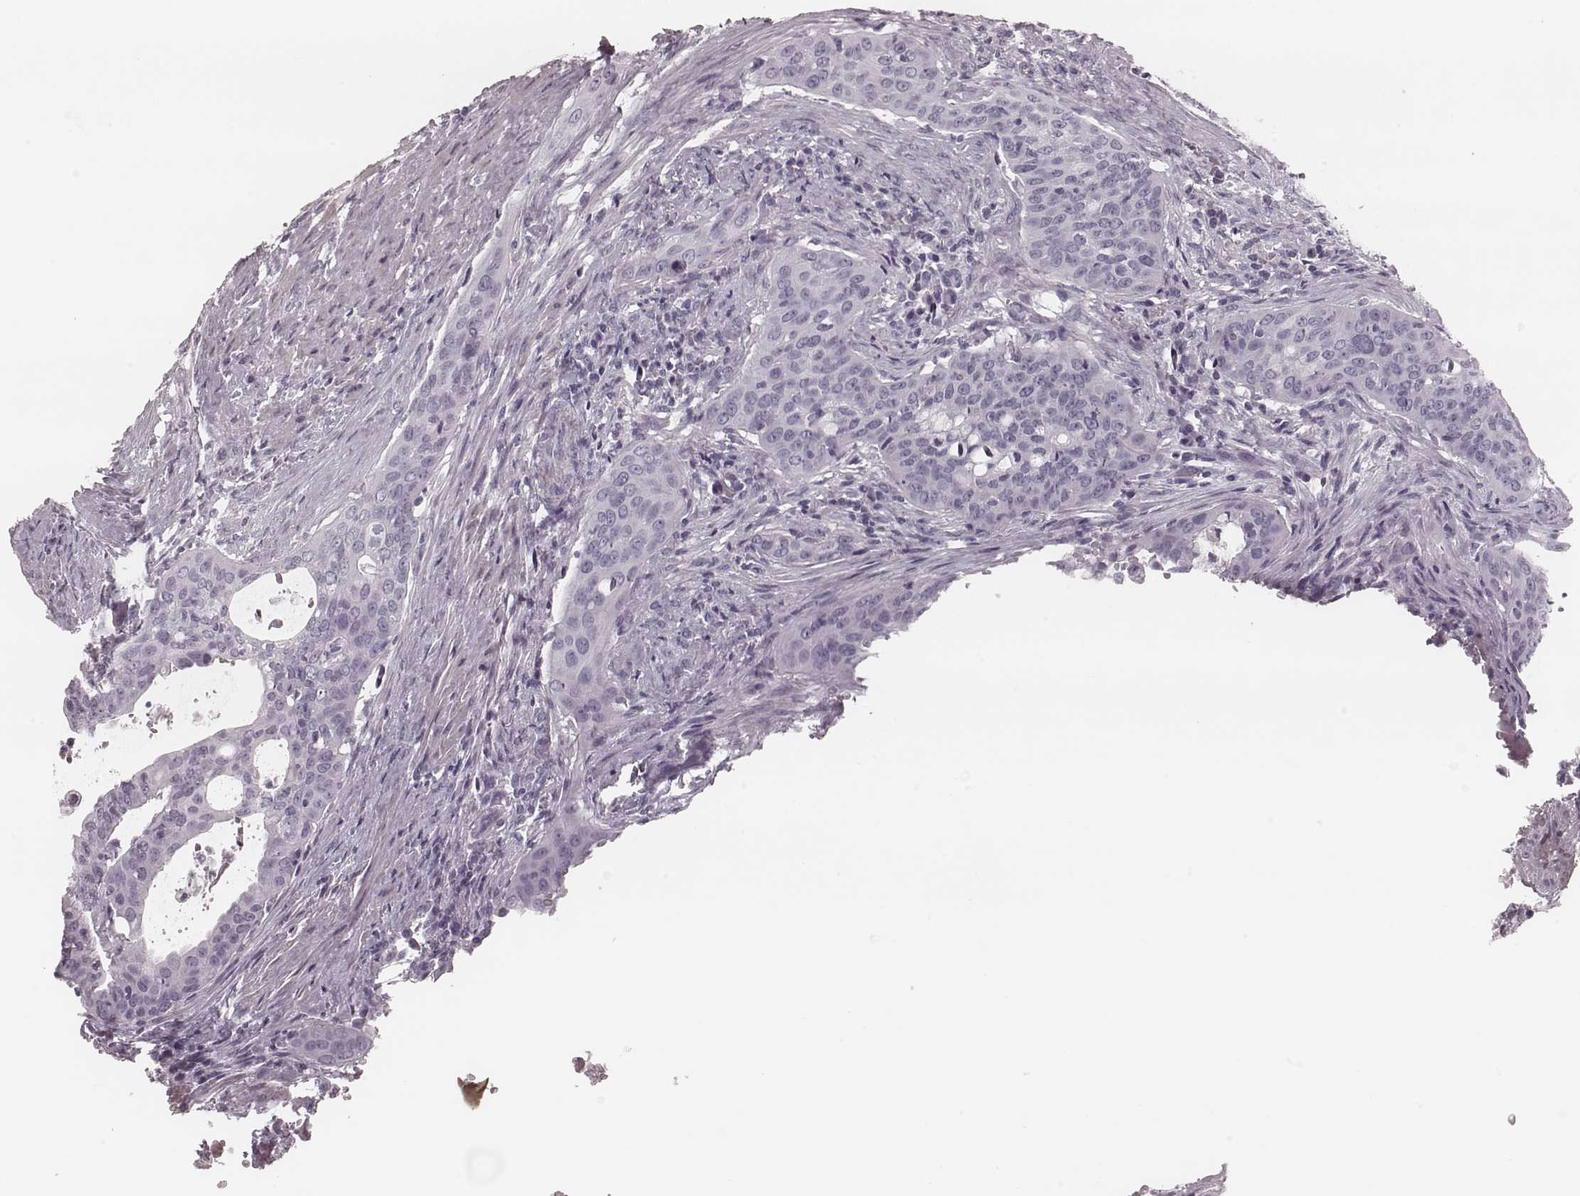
{"staining": {"intensity": "negative", "quantity": "none", "location": "none"}, "tissue": "urothelial cancer", "cell_type": "Tumor cells", "image_type": "cancer", "snomed": [{"axis": "morphology", "description": "Urothelial carcinoma, High grade"}, {"axis": "topography", "description": "Urinary bladder"}], "caption": "Immunohistochemistry (IHC) of urothelial carcinoma (high-grade) reveals no expression in tumor cells. Brightfield microscopy of IHC stained with DAB (3,3'-diaminobenzidine) (brown) and hematoxylin (blue), captured at high magnification.", "gene": "KRT74", "patient": {"sex": "male", "age": 82}}